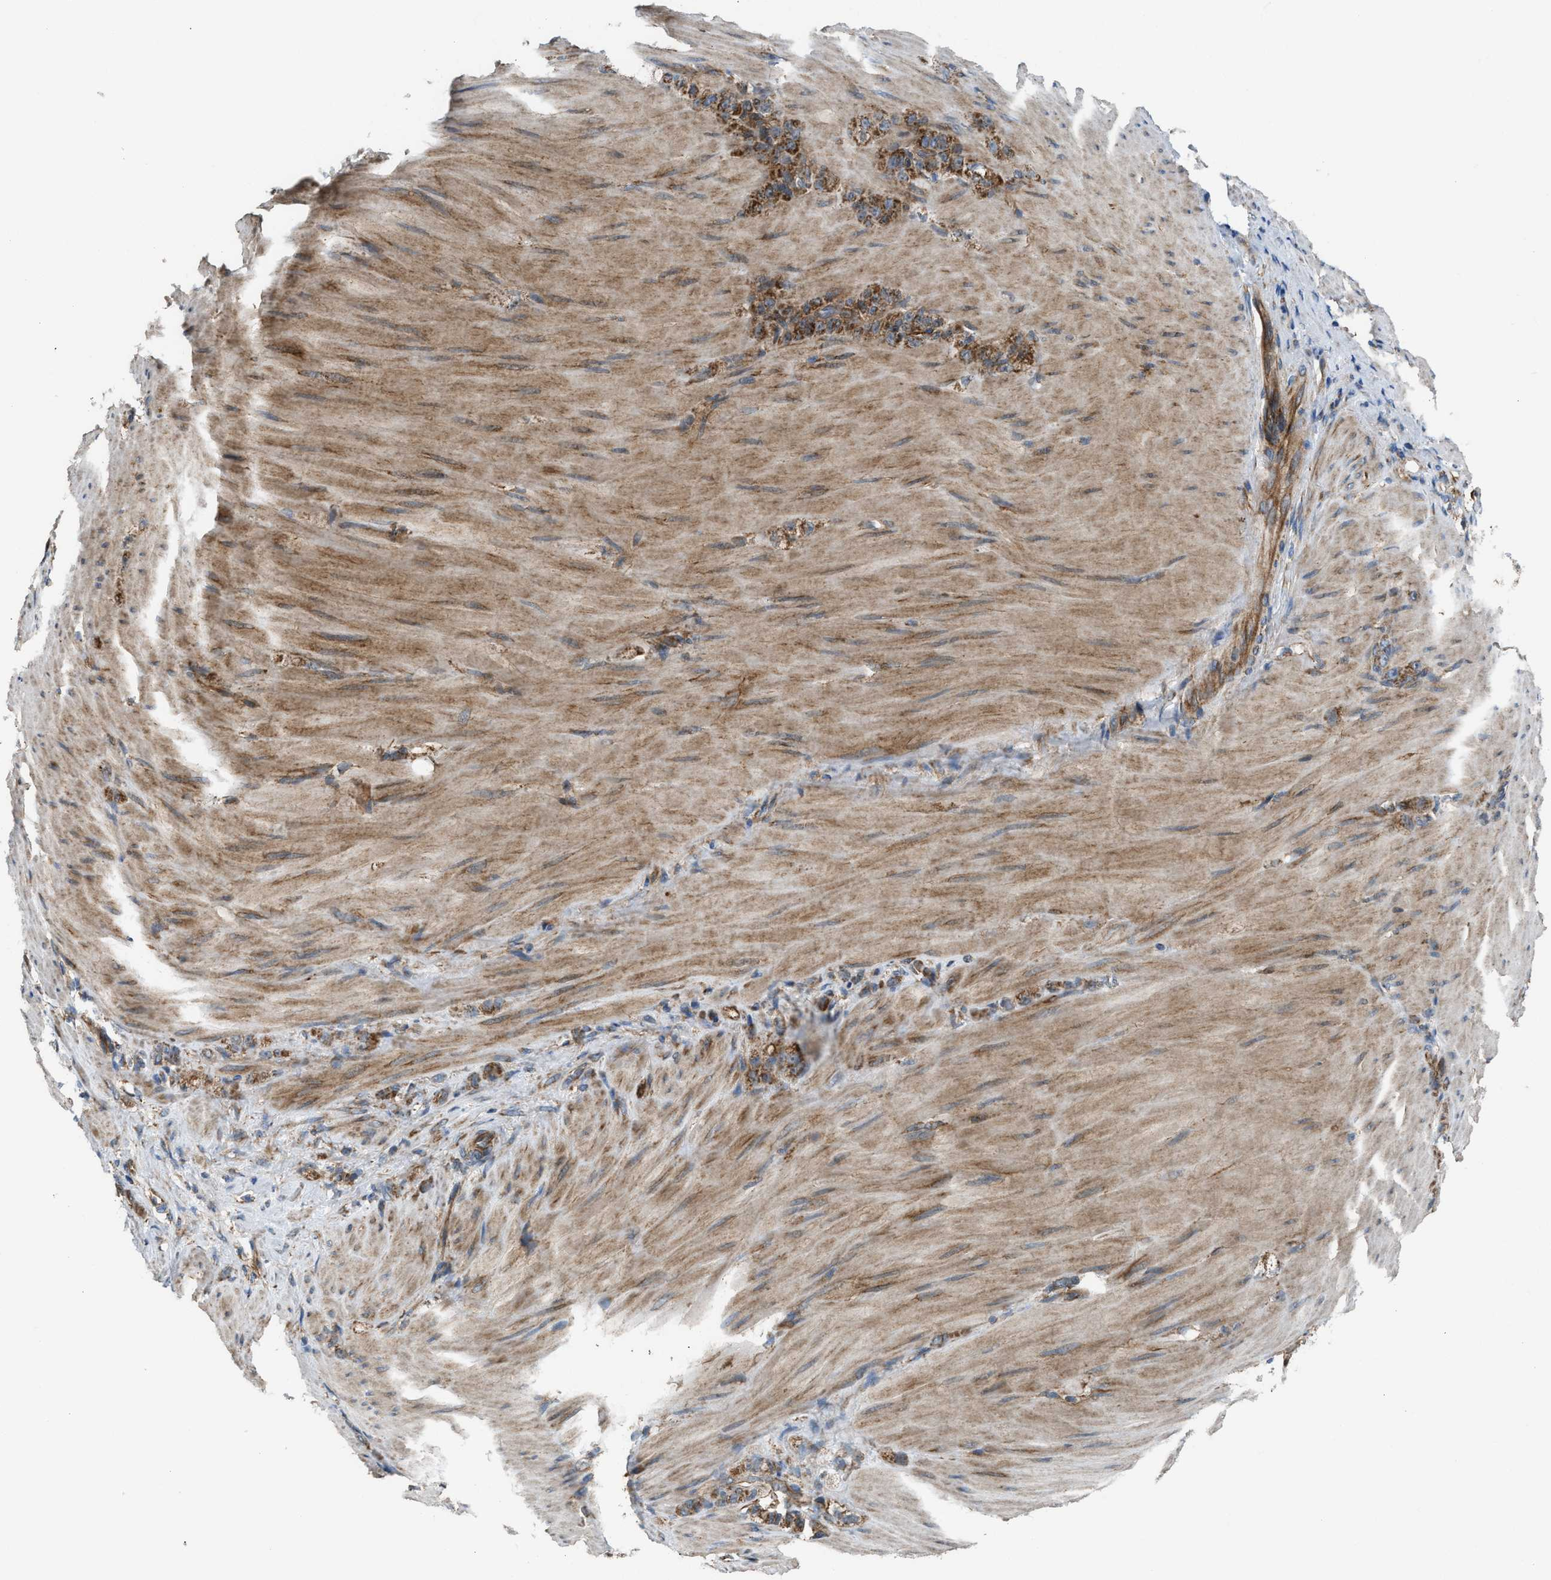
{"staining": {"intensity": "moderate", "quantity": ">75%", "location": "cytoplasmic/membranous"}, "tissue": "stomach cancer", "cell_type": "Tumor cells", "image_type": "cancer", "snomed": [{"axis": "morphology", "description": "Normal tissue, NOS"}, {"axis": "morphology", "description": "Adenocarcinoma, NOS"}, {"axis": "topography", "description": "Stomach"}], "caption": "A brown stain labels moderate cytoplasmic/membranous staining of a protein in human adenocarcinoma (stomach) tumor cells. Immunohistochemistry stains the protein of interest in brown and the nuclei are stained blue.", "gene": "SLC10A3", "patient": {"sex": "male", "age": 82}}